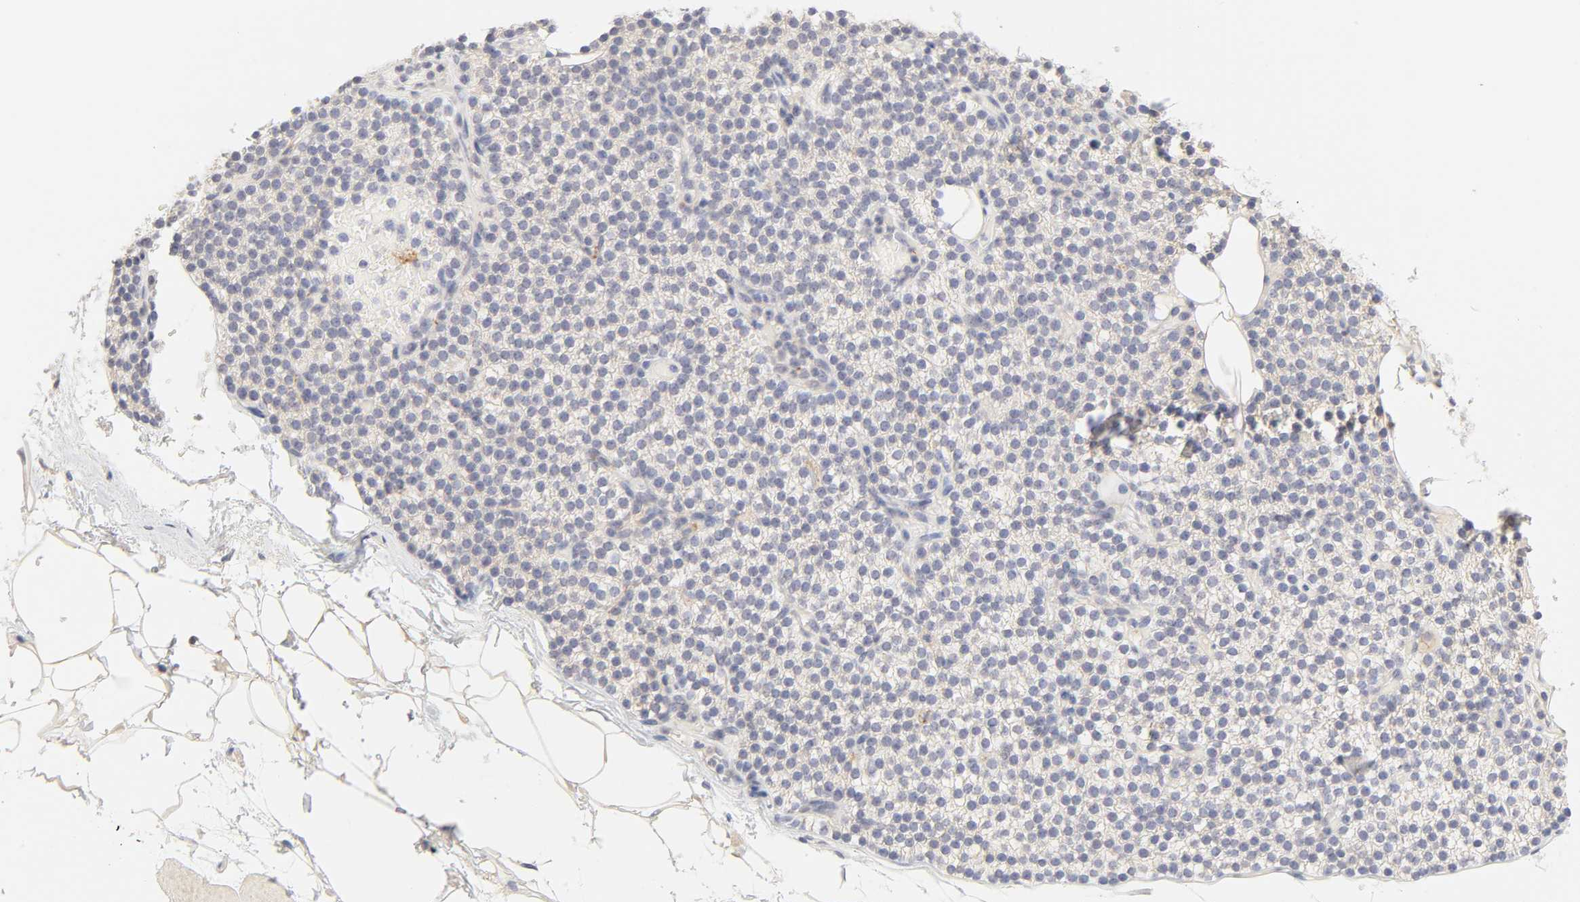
{"staining": {"intensity": "weak", "quantity": "25%-75%", "location": "cytoplasmic/membranous"}, "tissue": "skeletal muscle", "cell_type": "Myocytes", "image_type": "normal", "snomed": [{"axis": "morphology", "description": "Normal tissue, NOS"}, {"axis": "topography", "description": "Skeletal muscle"}, {"axis": "topography", "description": "Parathyroid gland"}], "caption": "Skeletal muscle stained for a protein (brown) exhibits weak cytoplasmic/membranous positive expression in about 25%-75% of myocytes.", "gene": "CYP4B1", "patient": {"sex": "female", "age": 37}}